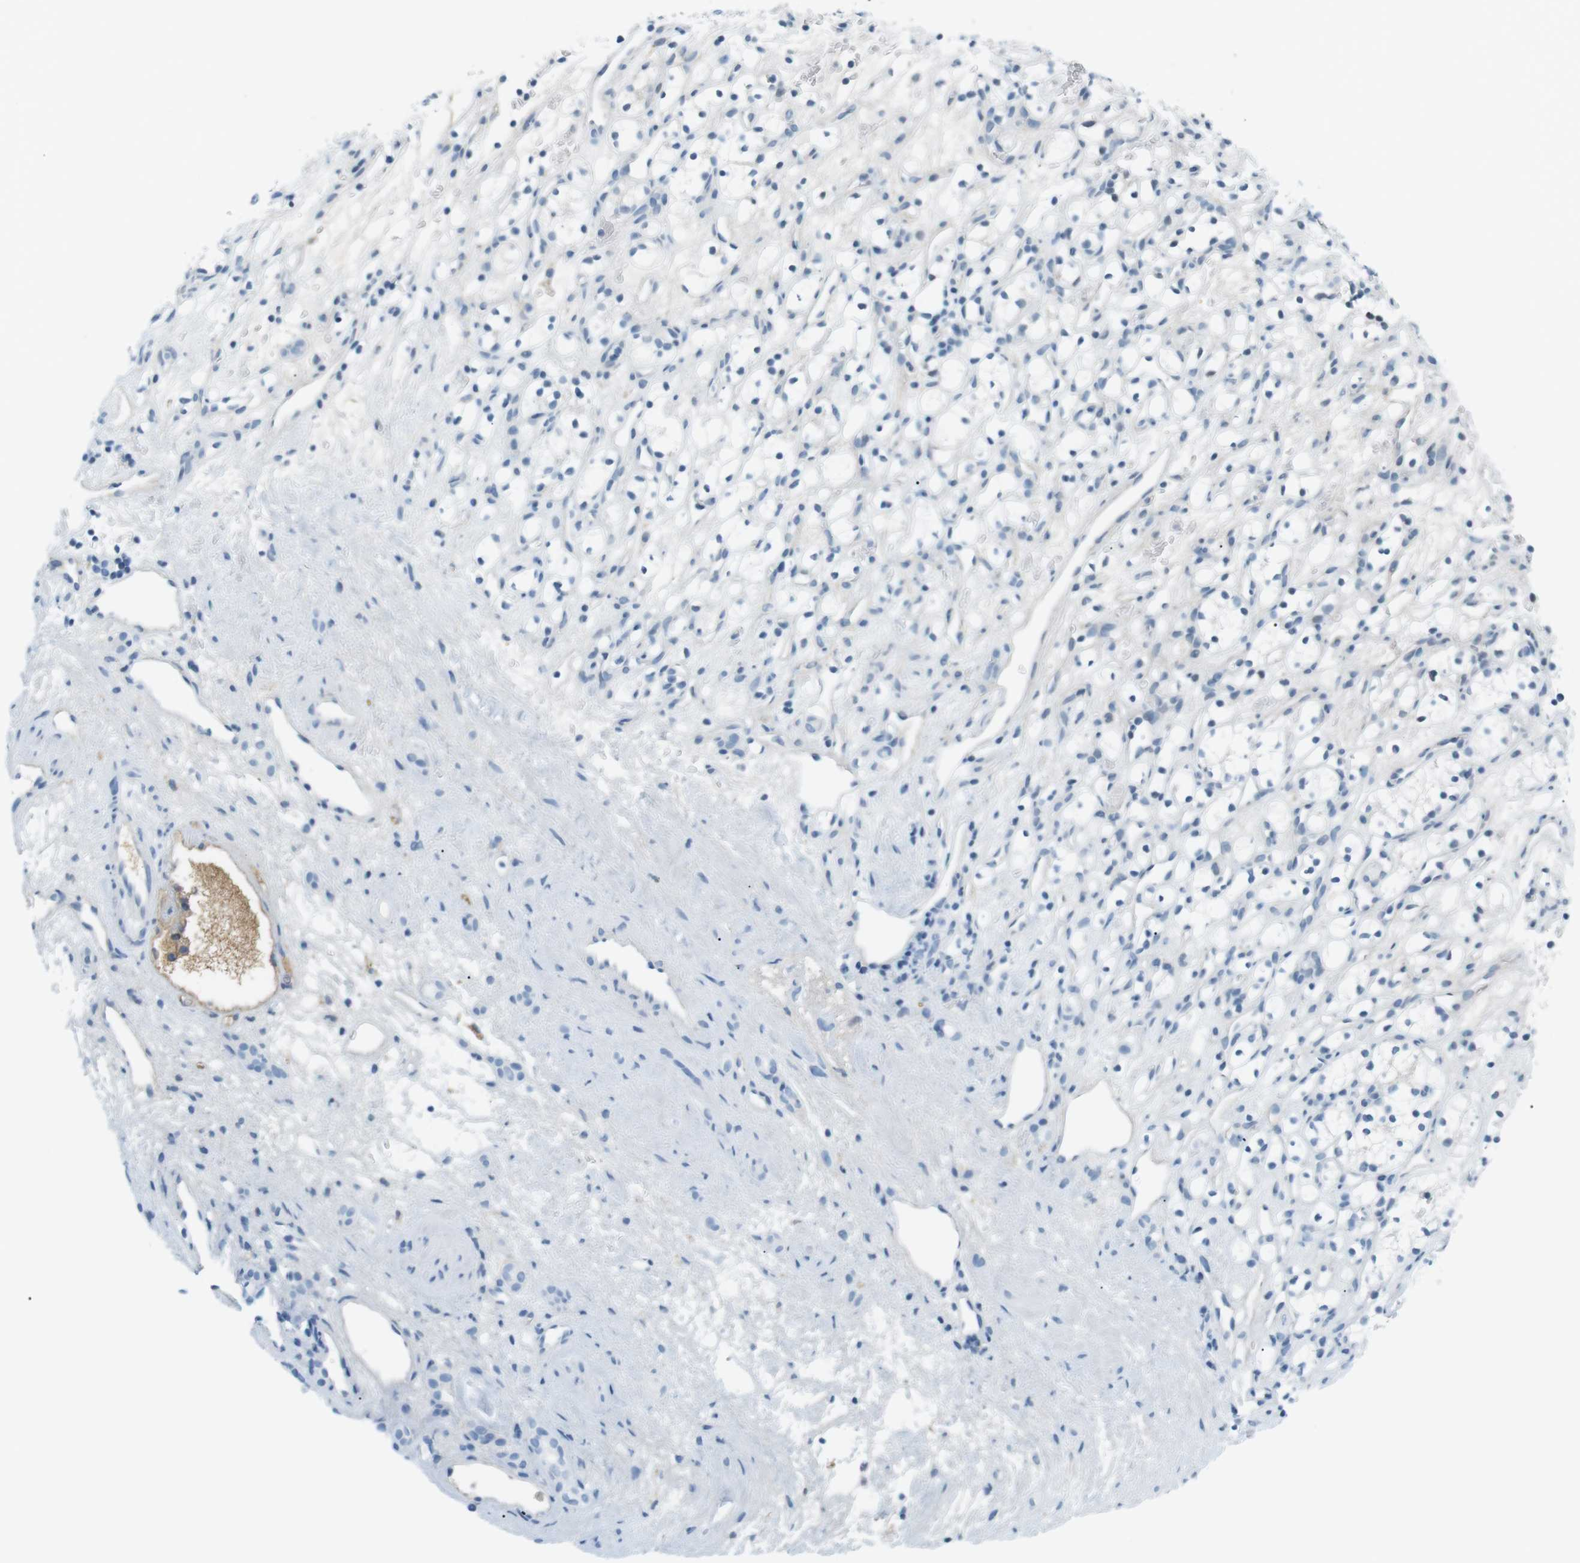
{"staining": {"intensity": "negative", "quantity": "none", "location": "none"}, "tissue": "renal cancer", "cell_type": "Tumor cells", "image_type": "cancer", "snomed": [{"axis": "morphology", "description": "Adenocarcinoma, NOS"}, {"axis": "topography", "description": "Kidney"}], "caption": "This image is of adenocarcinoma (renal) stained with IHC to label a protein in brown with the nuclei are counter-stained blue. There is no positivity in tumor cells. The staining is performed using DAB brown chromogen with nuclei counter-stained in using hematoxylin.", "gene": "AZGP1", "patient": {"sex": "female", "age": 60}}